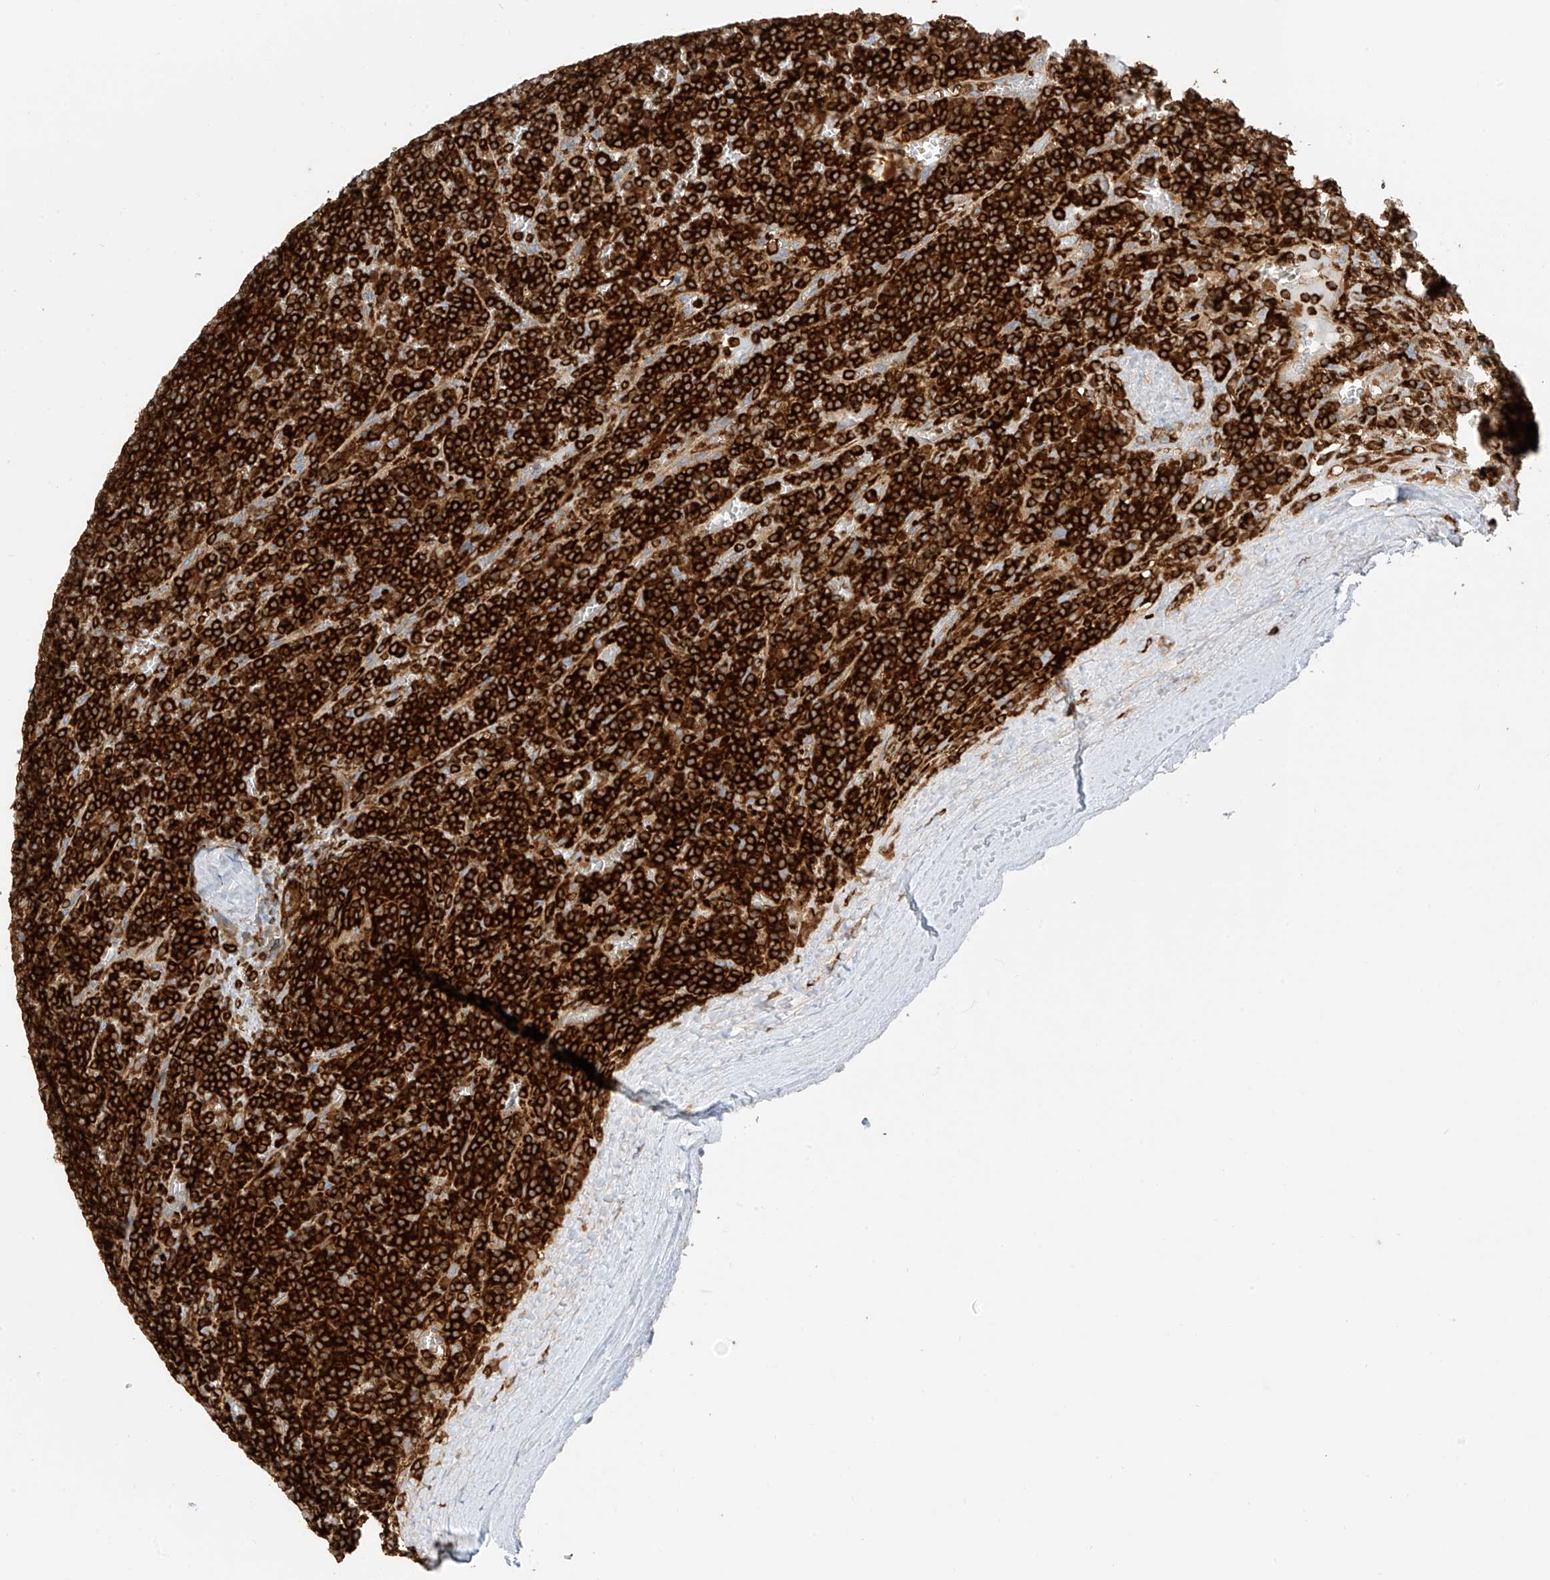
{"staining": {"intensity": "strong", "quantity": ">75%", "location": "cytoplasmic/membranous"}, "tissue": "lymphoma", "cell_type": "Tumor cells", "image_type": "cancer", "snomed": [{"axis": "morphology", "description": "Malignant lymphoma, non-Hodgkin's type, Low grade"}, {"axis": "topography", "description": "Spleen"}], "caption": "Lymphoma tissue demonstrates strong cytoplasmic/membranous positivity in about >75% of tumor cells, visualized by immunohistochemistry.", "gene": "ARHGAP25", "patient": {"sex": "female", "age": 19}}